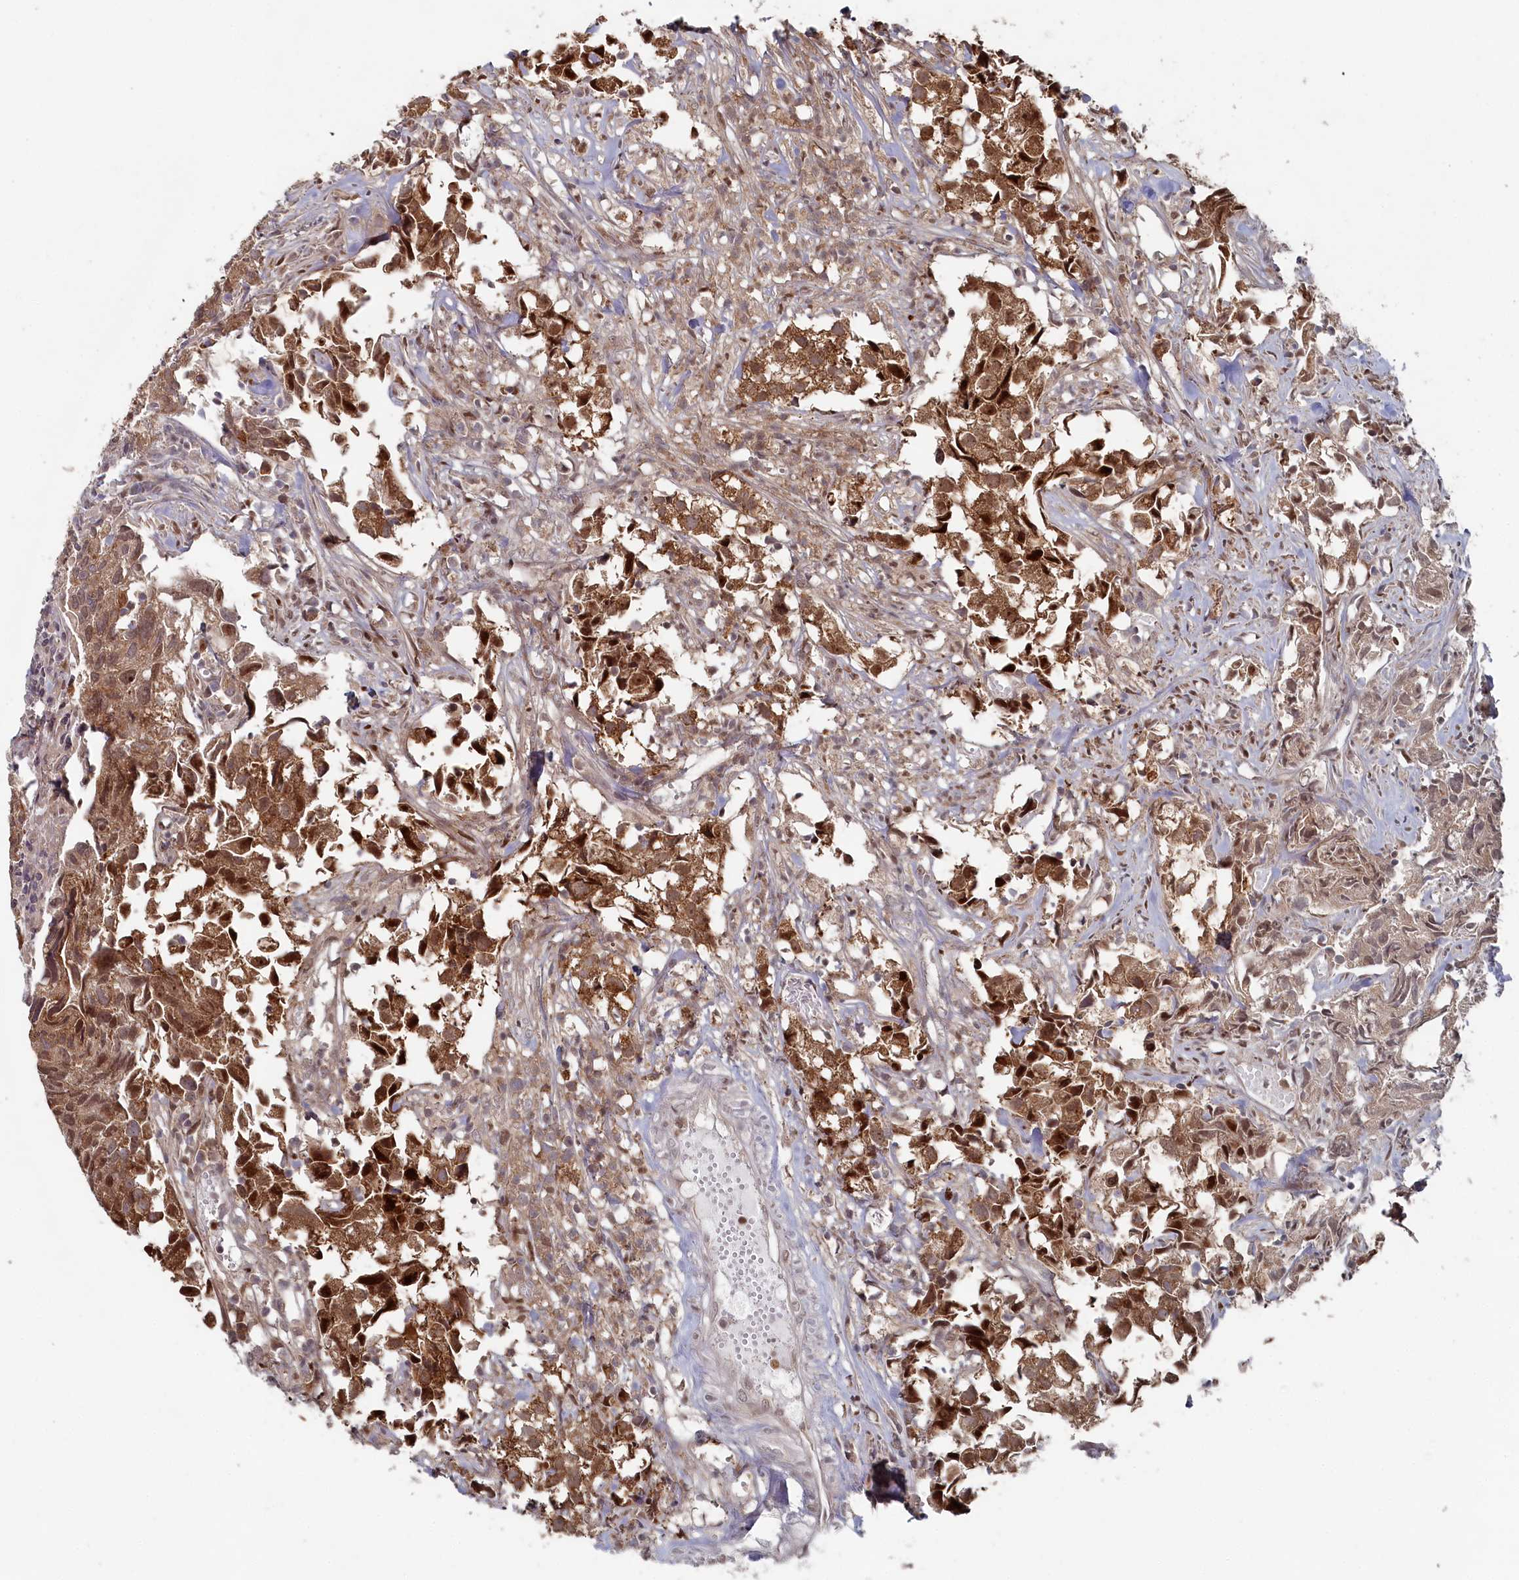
{"staining": {"intensity": "moderate", "quantity": ">75%", "location": "cytoplasmic/membranous,nuclear"}, "tissue": "urothelial cancer", "cell_type": "Tumor cells", "image_type": "cancer", "snomed": [{"axis": "morphology", "description": "Urothelial carcinoma, High grade"}, {"axis": "topography", "description": "Urinary bladder"}], "caption": "The immunohistochemical stain highlights moderate cytoplasmic/membranous and nuclear positivity in tumor cells of high-grade urothelial carcinoma tissue. Using DAB (brown) and hematoxylin (blue) stains, captured at high magnification using brightfield microscopy.", "gene": "WAPL", "patient": {"sex": "female", "age": 75}}